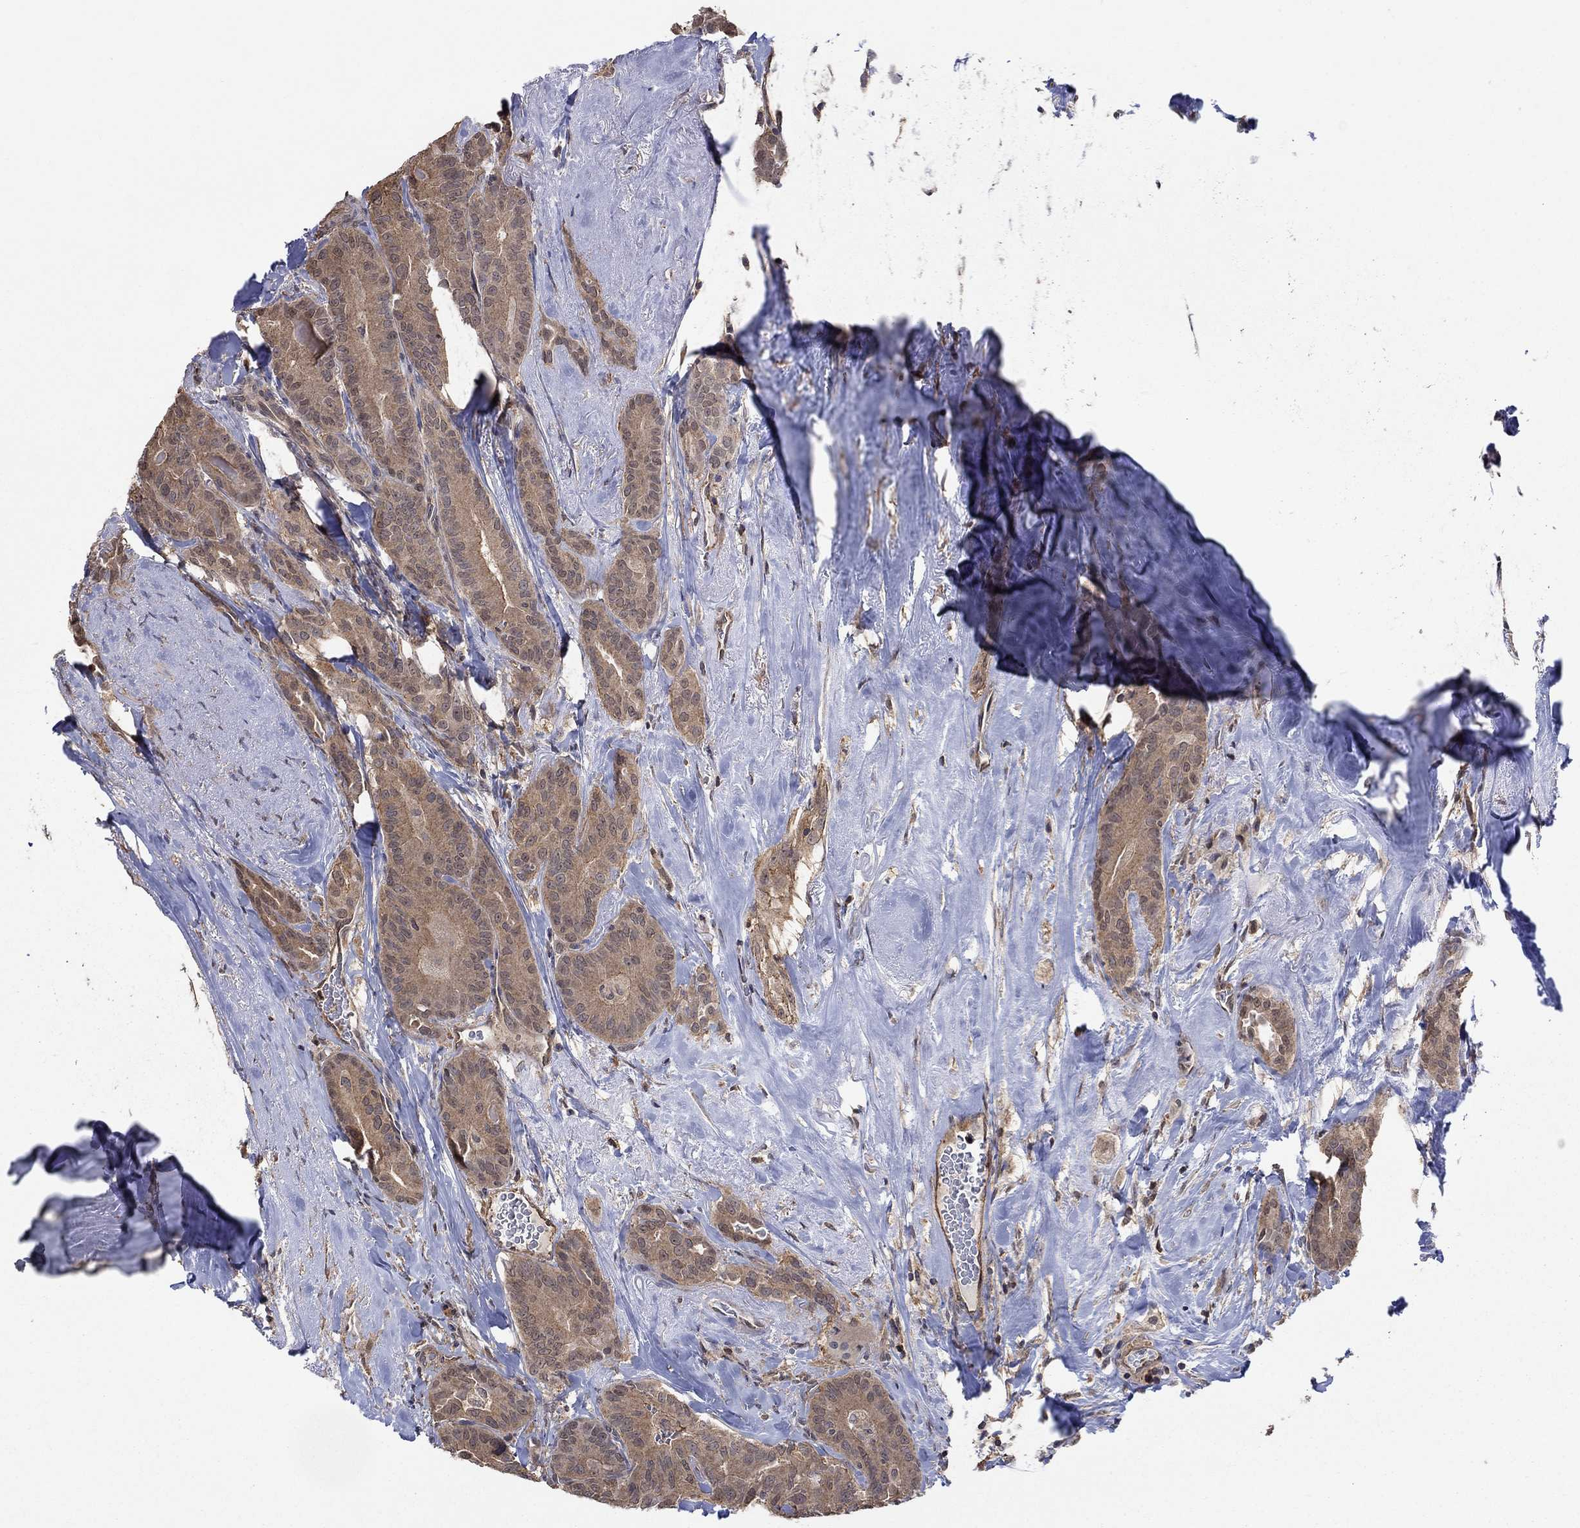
{"staining": {"intensity": "weak", "quantity": ">75%", "location": "cytoplasmic/membranous"}, "tissue": "thyroid cancer", "cell_type": "Tumor cells", "image_type": "cancer", "snomed": [{"axis": "morphology", "description": "Papillary adenocarcinoma, NOS"}, {"axis": "topography", "description": "Thyroid gland"}], "caption": "Tumor cells reveal low levels of weak cytoplasmic/membranous expression in about >75% of cells in human thyroid cancer.", "gene": "RNF114", "patient": {"sex": "male", "age": 61}}